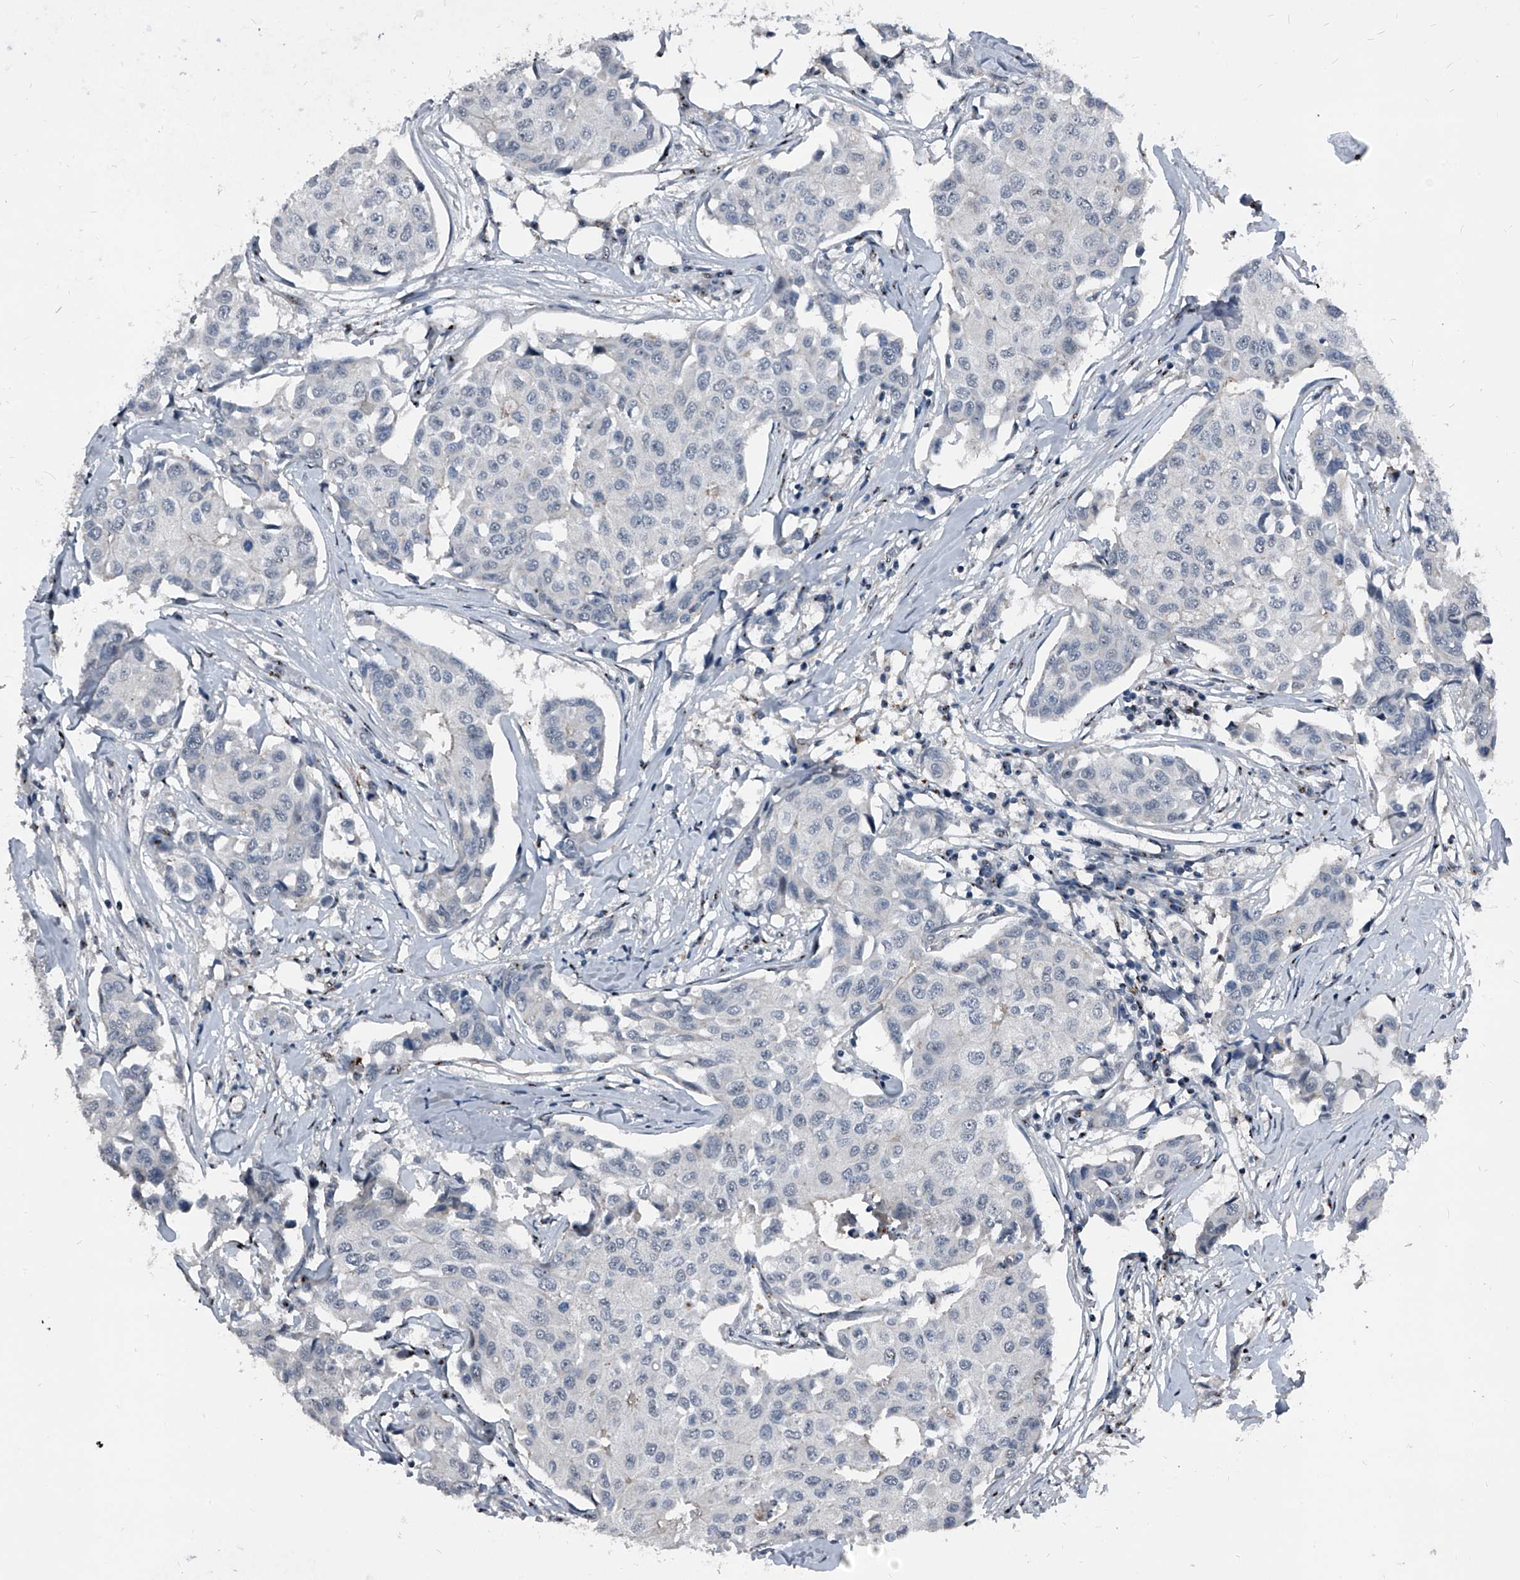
{"staining": {"intensity": "negative", "quantity": "none", "location": "none"}, "tissue": "breast cancer", "cell_type": "Tumor cells", "image_type": "cancer", "snomed": [{"axis": "morphology", "description": "Duct carcinoma"}, {"axis": "topography", "description": "Breast"}], "caption": "Tumor cells show no significant protein positivity in breast cancer (infiltrating ductal carcinoma).", "gene": "MEN1", "patient": {"sex": "female", "age": 80}}